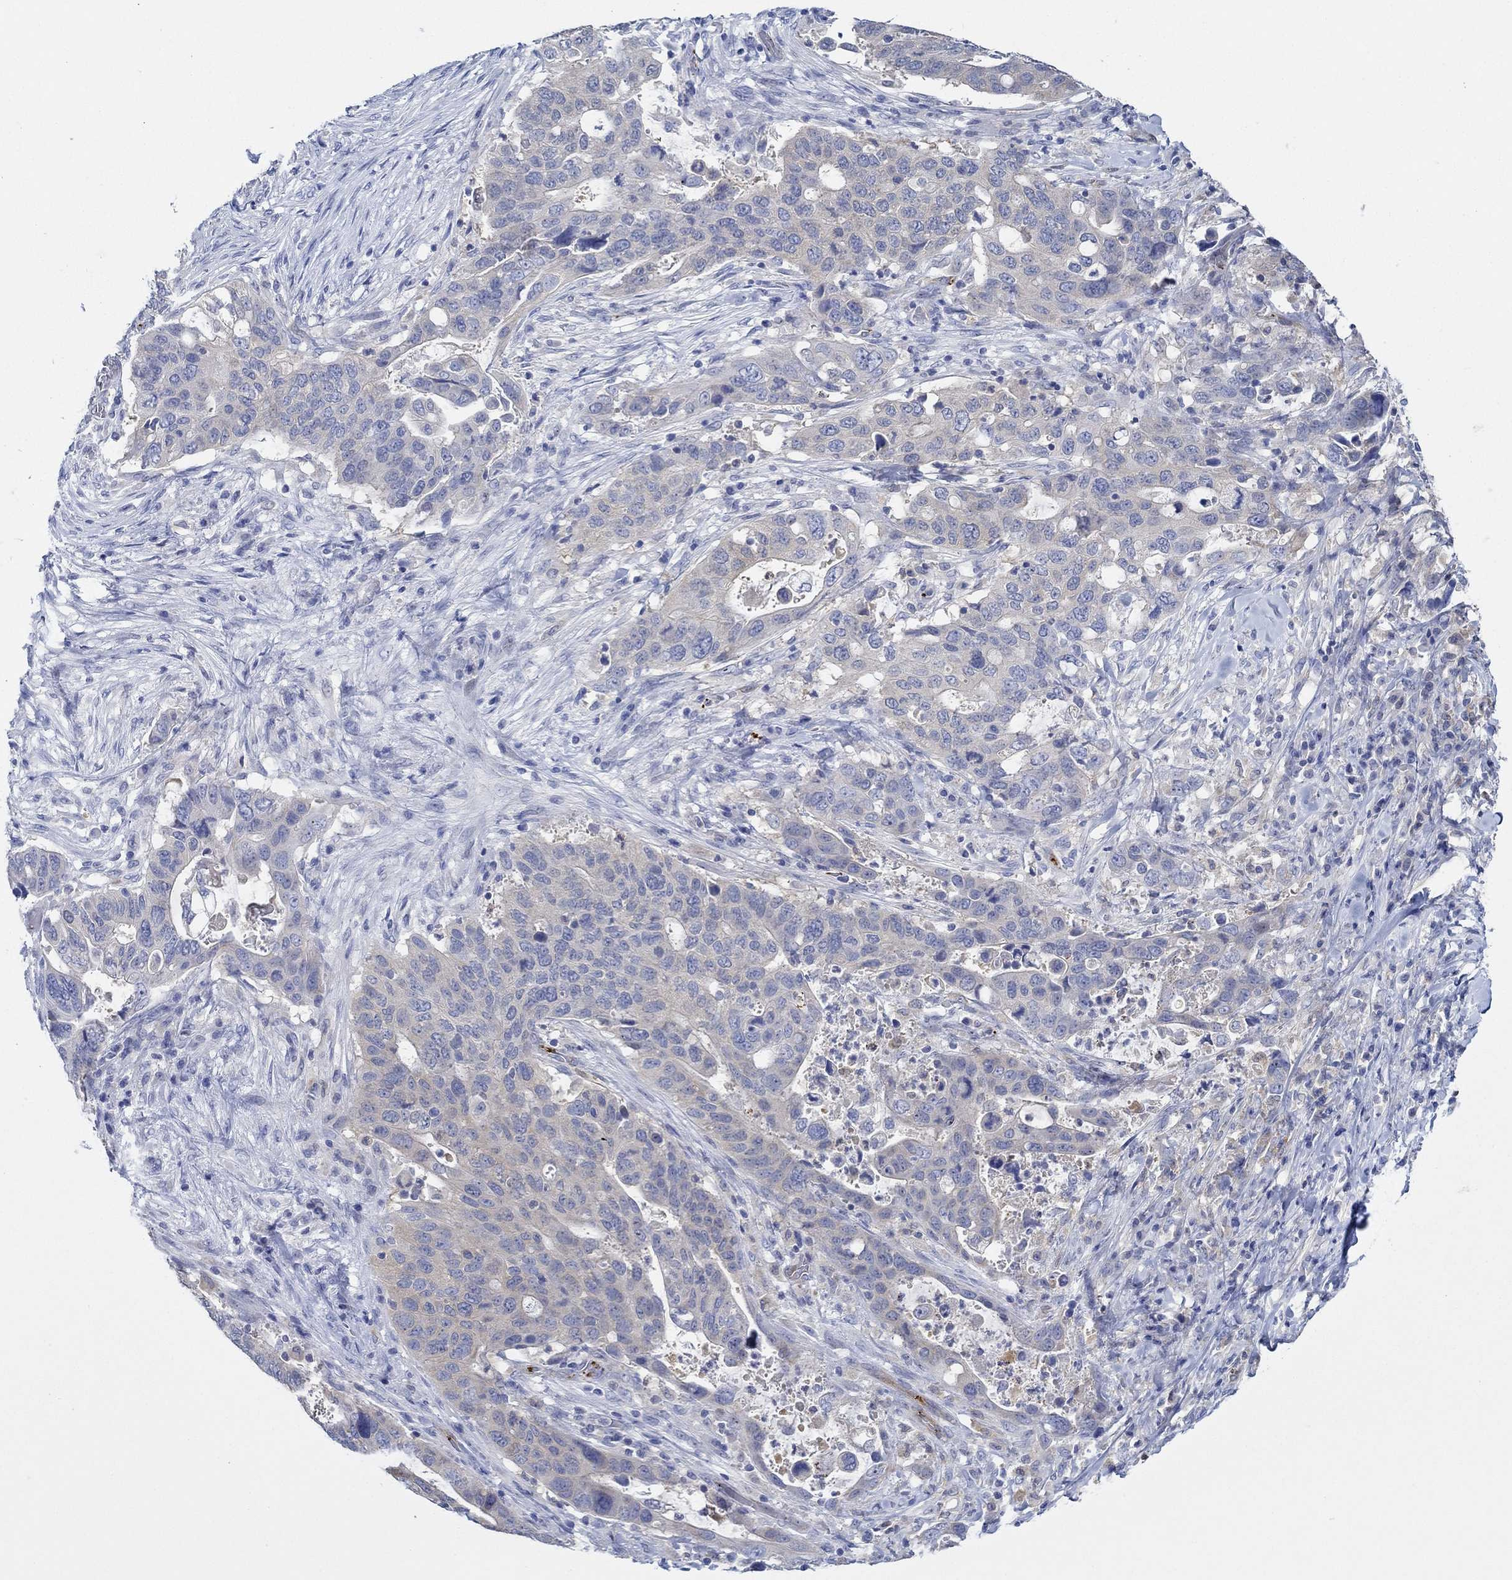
{"staining": {"intensity": "negative", "quantity": "none", "location": "none"}, "tissue": "stomach cancer", "cell_type": "Tumor cells", "image_type": "cancer", "snomed": [{"axis": "morphology", "description": "Adenocarcinoma, NOS"}, {"axis": "topography", "description": "Stomach"}], "caption": "Immunohistochemistry (IHC) of human adenocarcinoma (stomach) displays no expression in tumor cells.", "gene": "SLC27A3", "patient": {"sex": "male", "age": 54}}